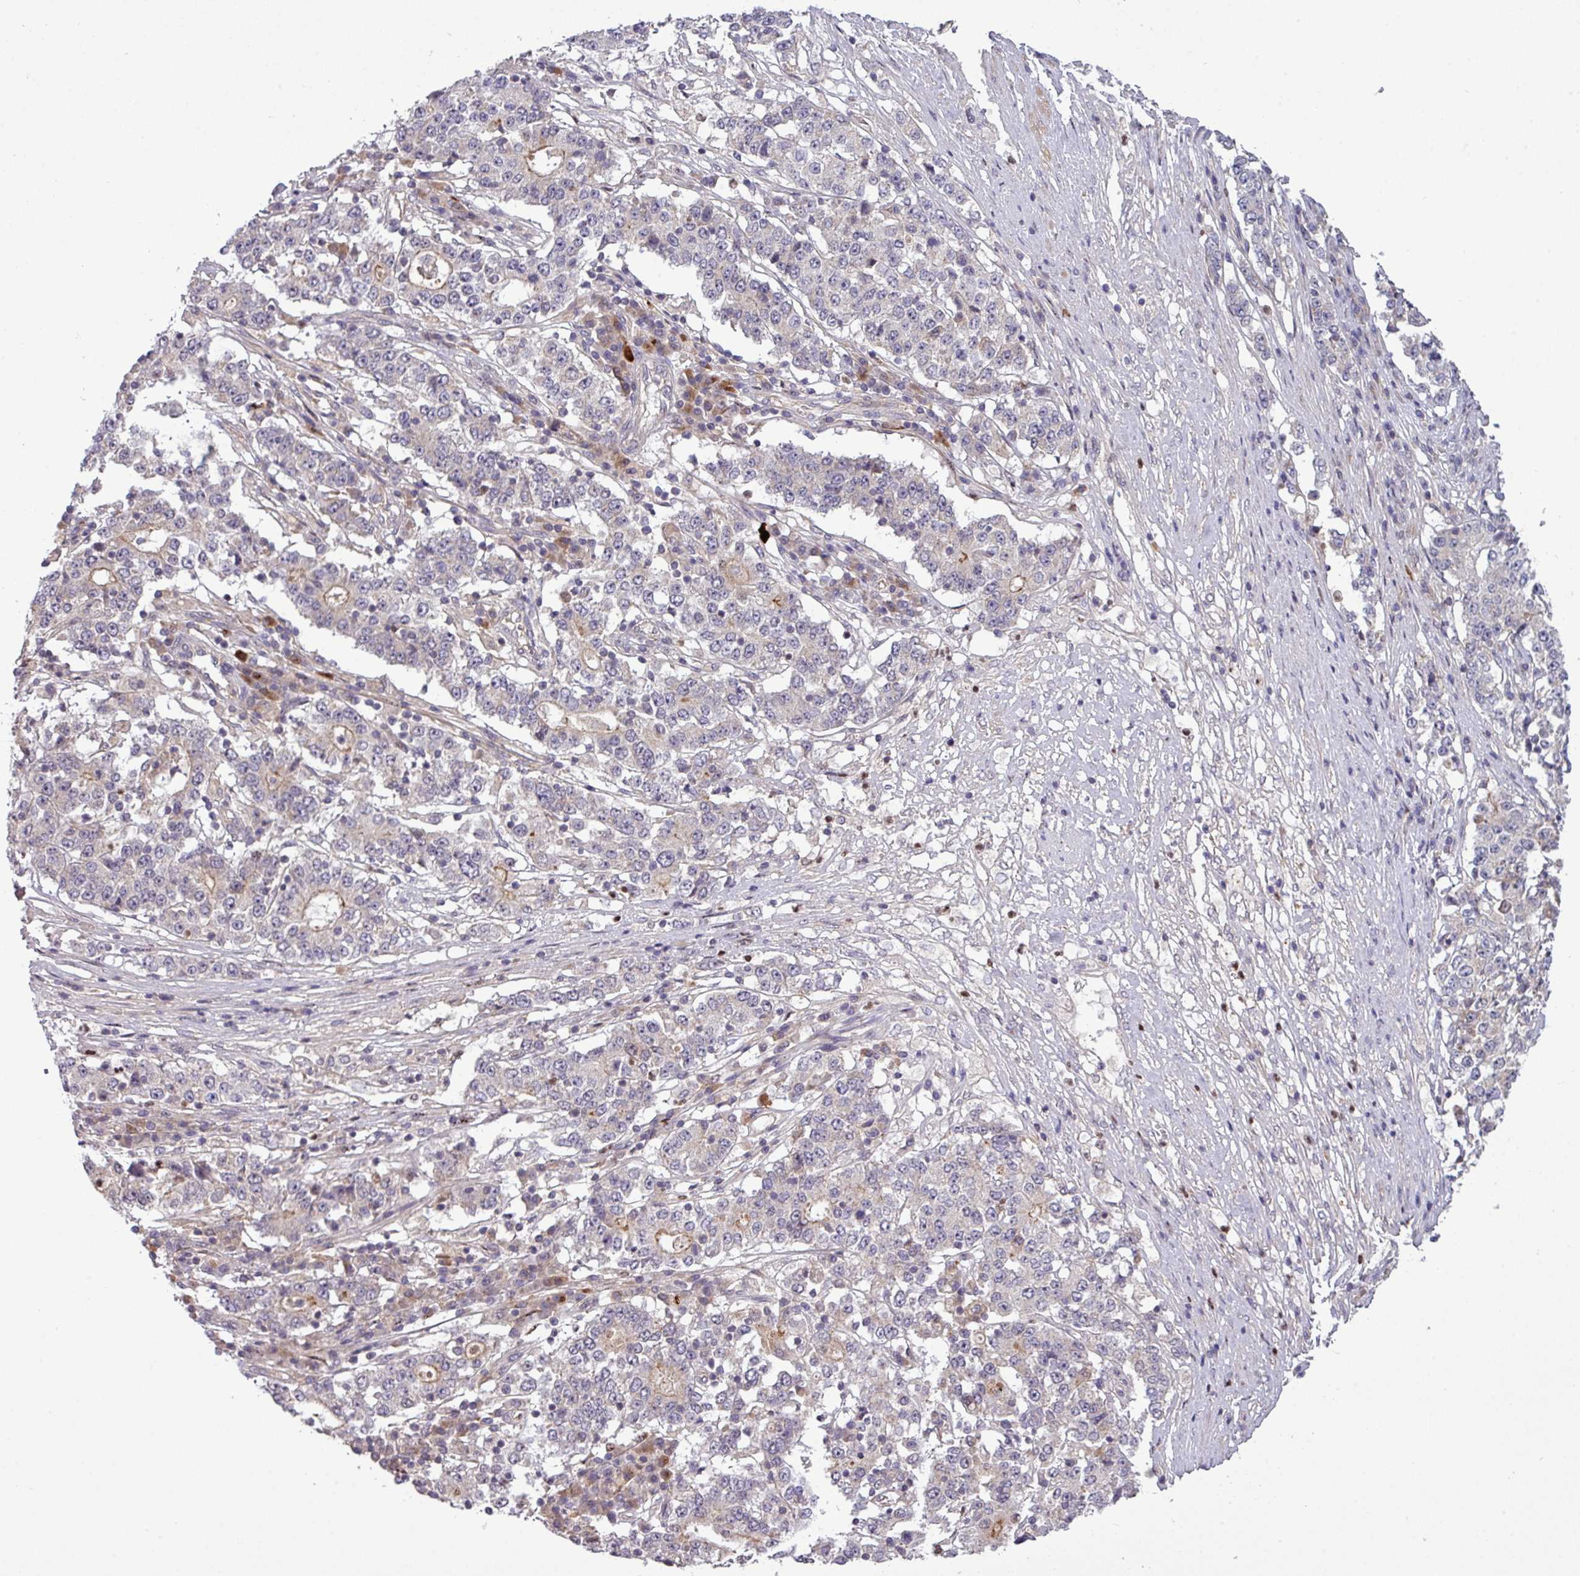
{"staining": {"intensity": "negative", "quantity": "none", "location": "none"}, "tissue": "stomach cancer", "cell_type": "Tumor cells", "image_type": "cancer", "snomed": [{"axis": "morphology", "description": "Adenocarcinoma, NOS"}, {"axis": "topography", "description": "Stomach"}], "caption": "This is an IHC photomicrograph of adenocarcinoma (stomach). There is no expression in tumor cells.", "gene": "PAPLN", "patient": {"sex": "male", "age": 59}}